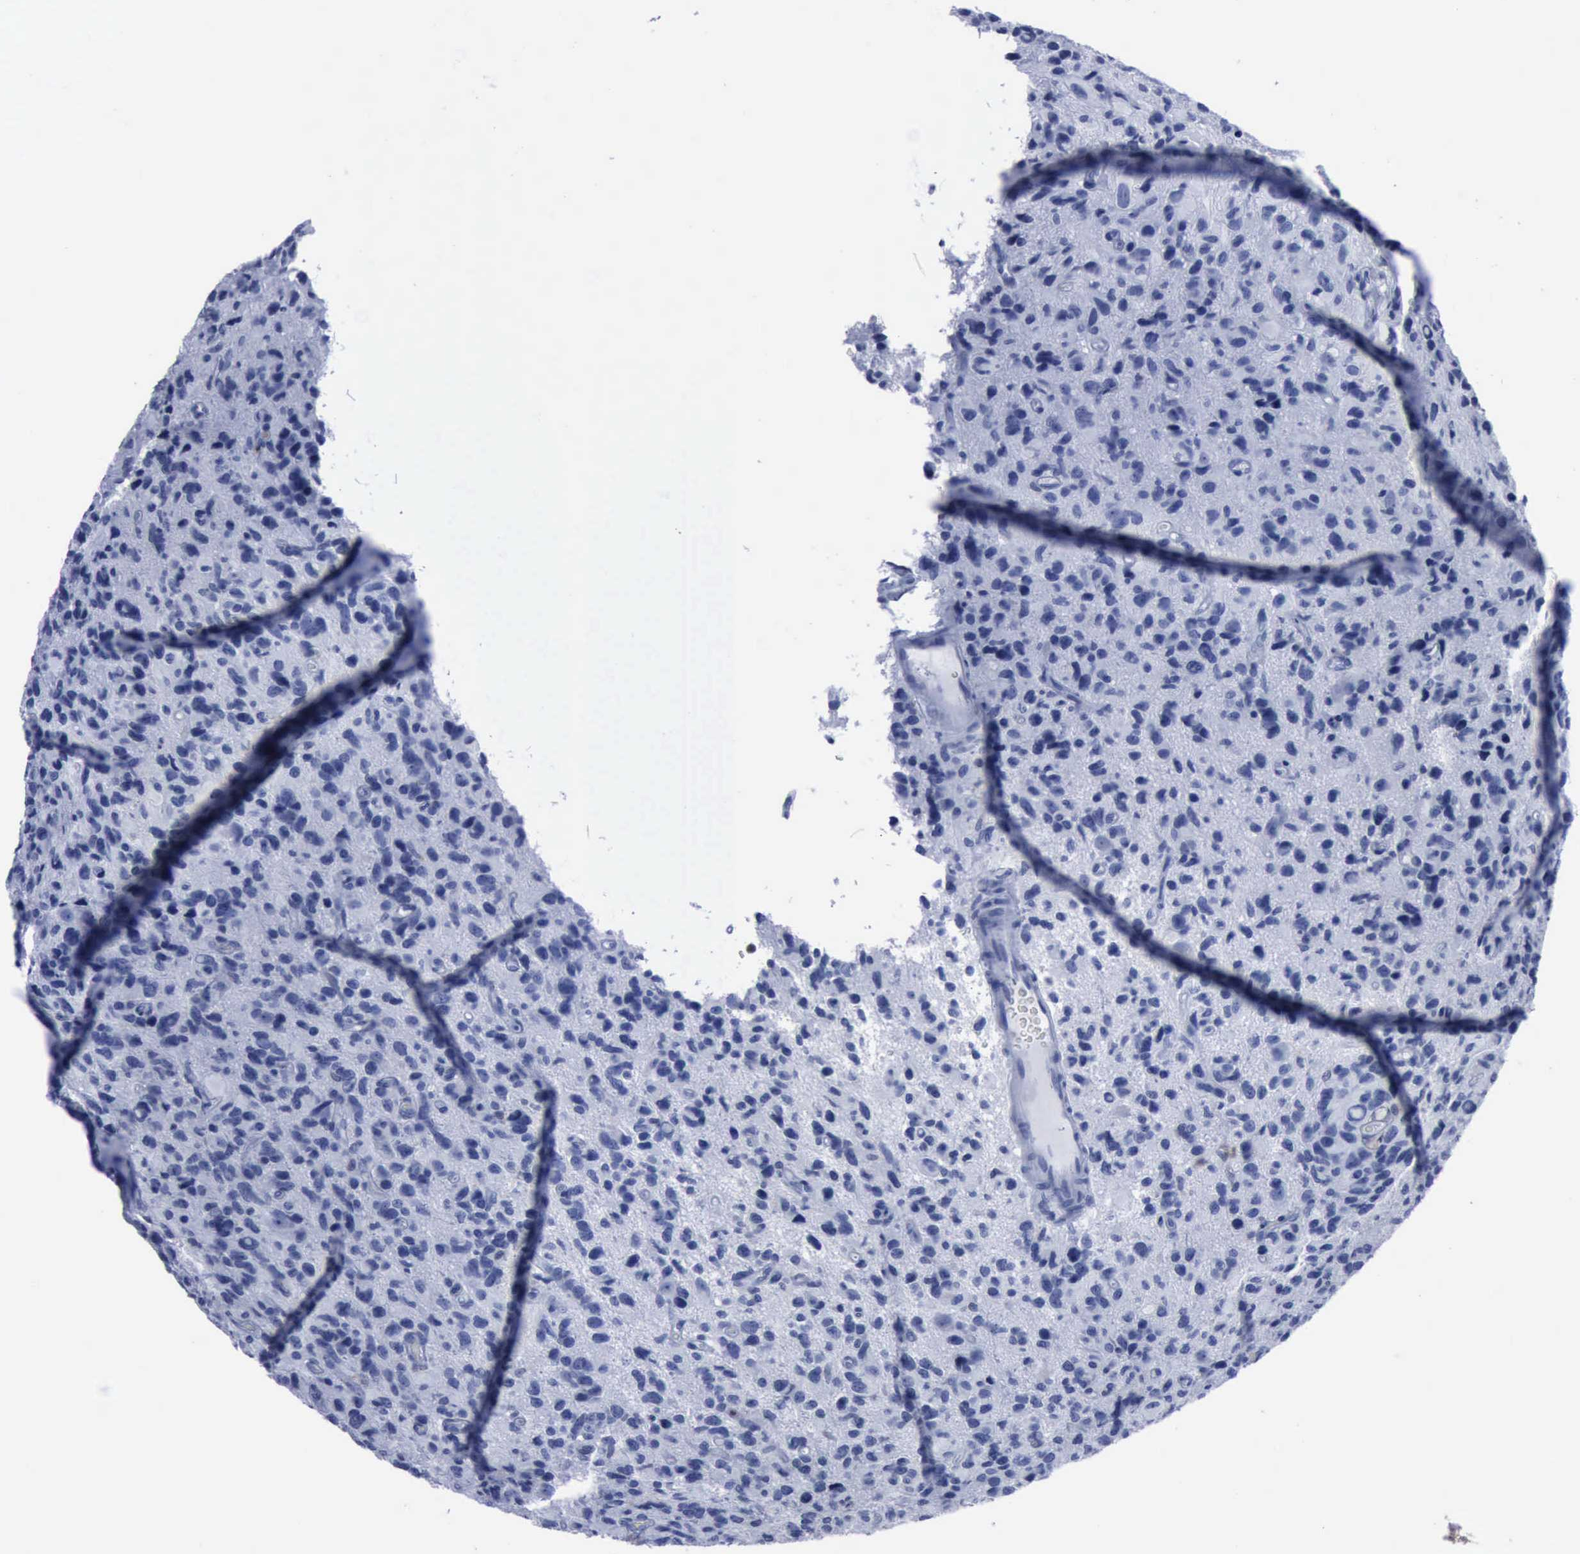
{"staining": {"intensity": "negative", "quantity": "none", "location": "none"}, "tissue": "glioma", "cell_type": "Tumor cells", "image_type": "cancer", "snomed": [{"axis": "morphology", "description": "Glioma, malignant, High grade"}, {"axis": "topography", "description": "Brain"}], "caption": "The IHC photomicrograph has no significant expression in tumor cells of glioma tissue.", "gene": "CSTA", "patient": {"sex": "male", "age": 77}}